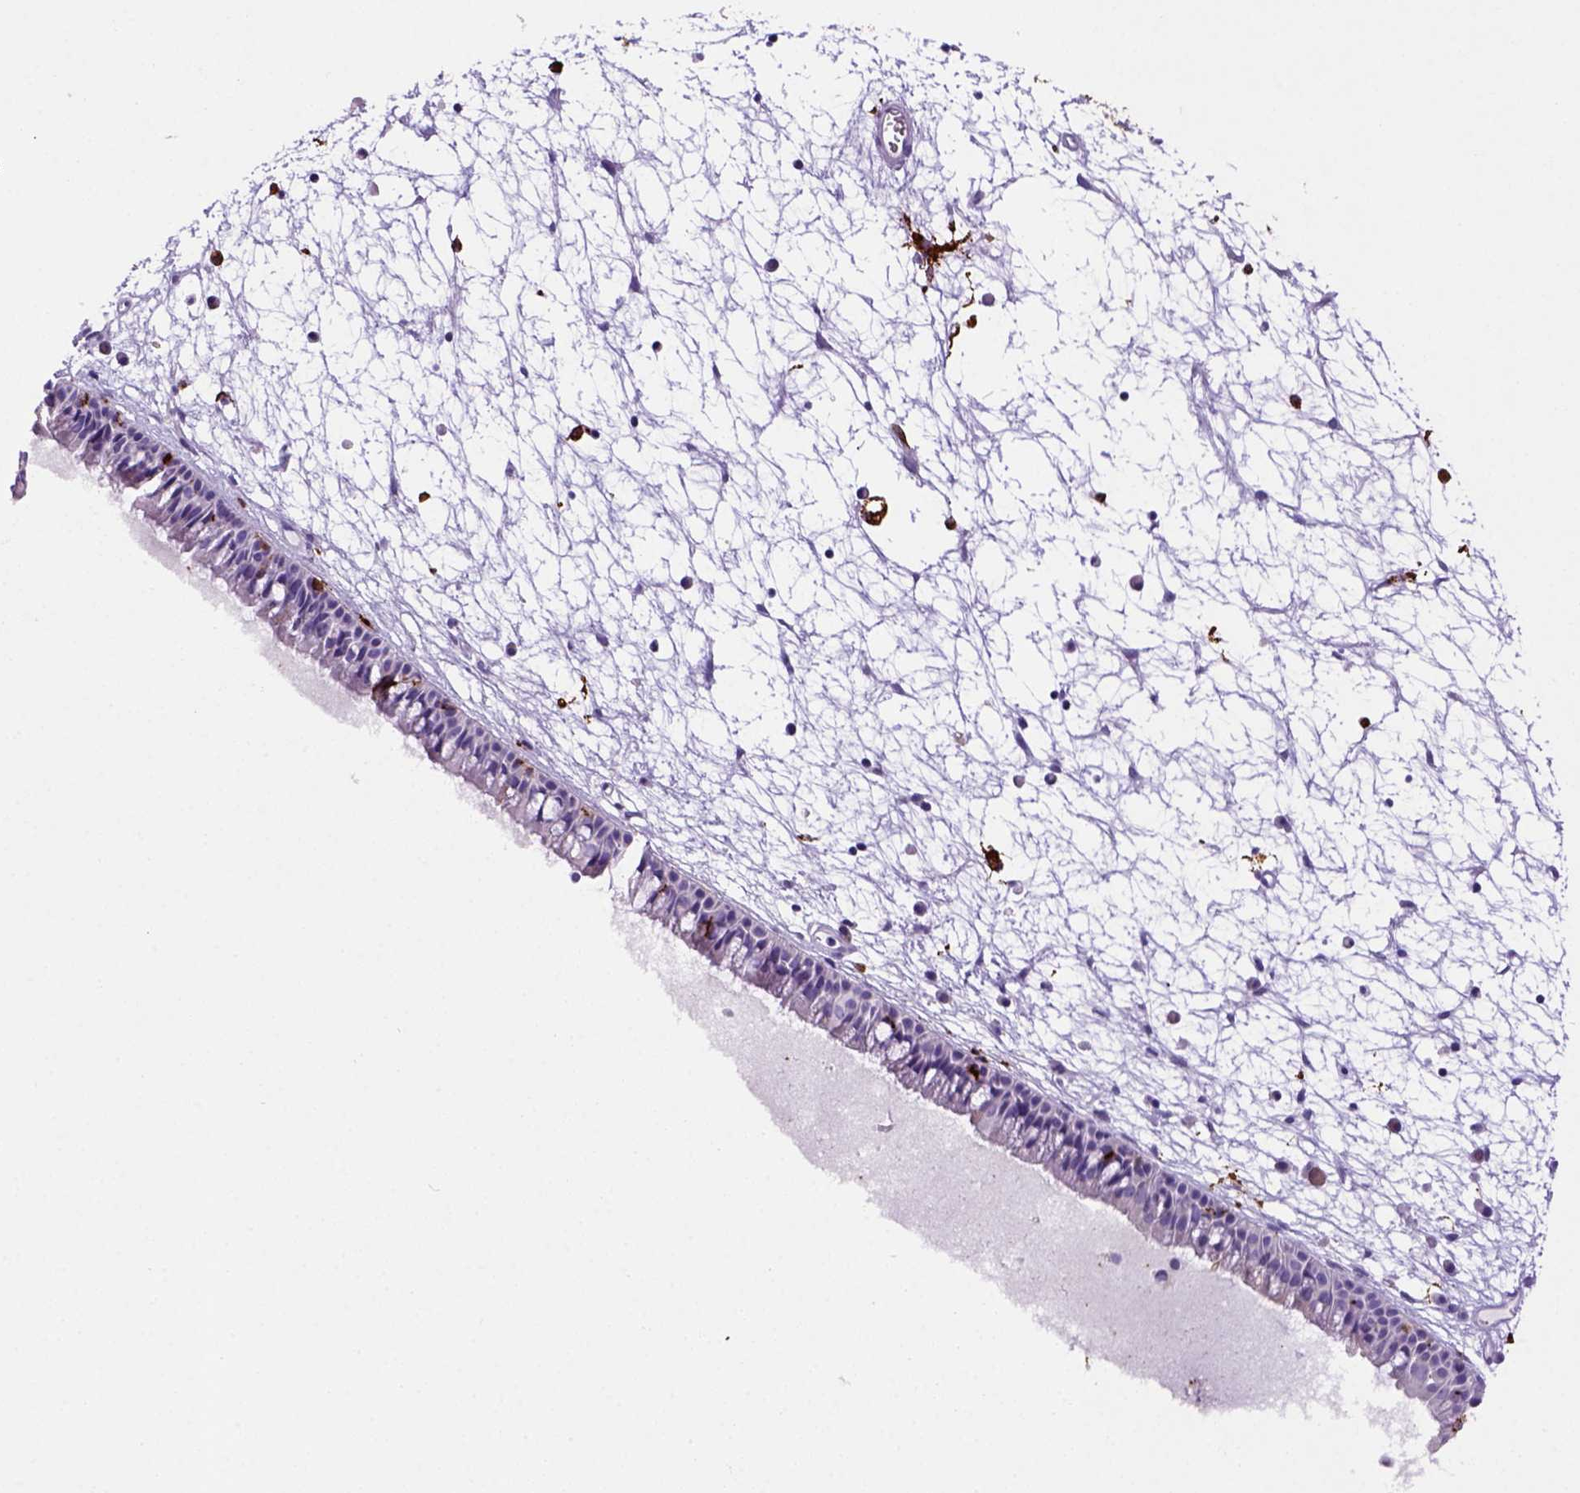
{"staining": {"intensity": "negative", "quantity": "none", "location": "none"}, "tissue": "nasopharynx", "cell_type": "Respiratory epithelial cells", "image_type": "normal", "snomed": [{"axis": "morphology", "description": "Normal tissue, NOS"}, {"axis": "topography", "description": "Nasopharynx"}], "caption": "Immunohistochemistry (IHC) photomicrograph of unremarkable nasopharynx stained for a protein (brown), which displays no positivity in respiratory epithelial cells.", "gene": "CD68", "patient": {"sex": "male", "age": 61}}